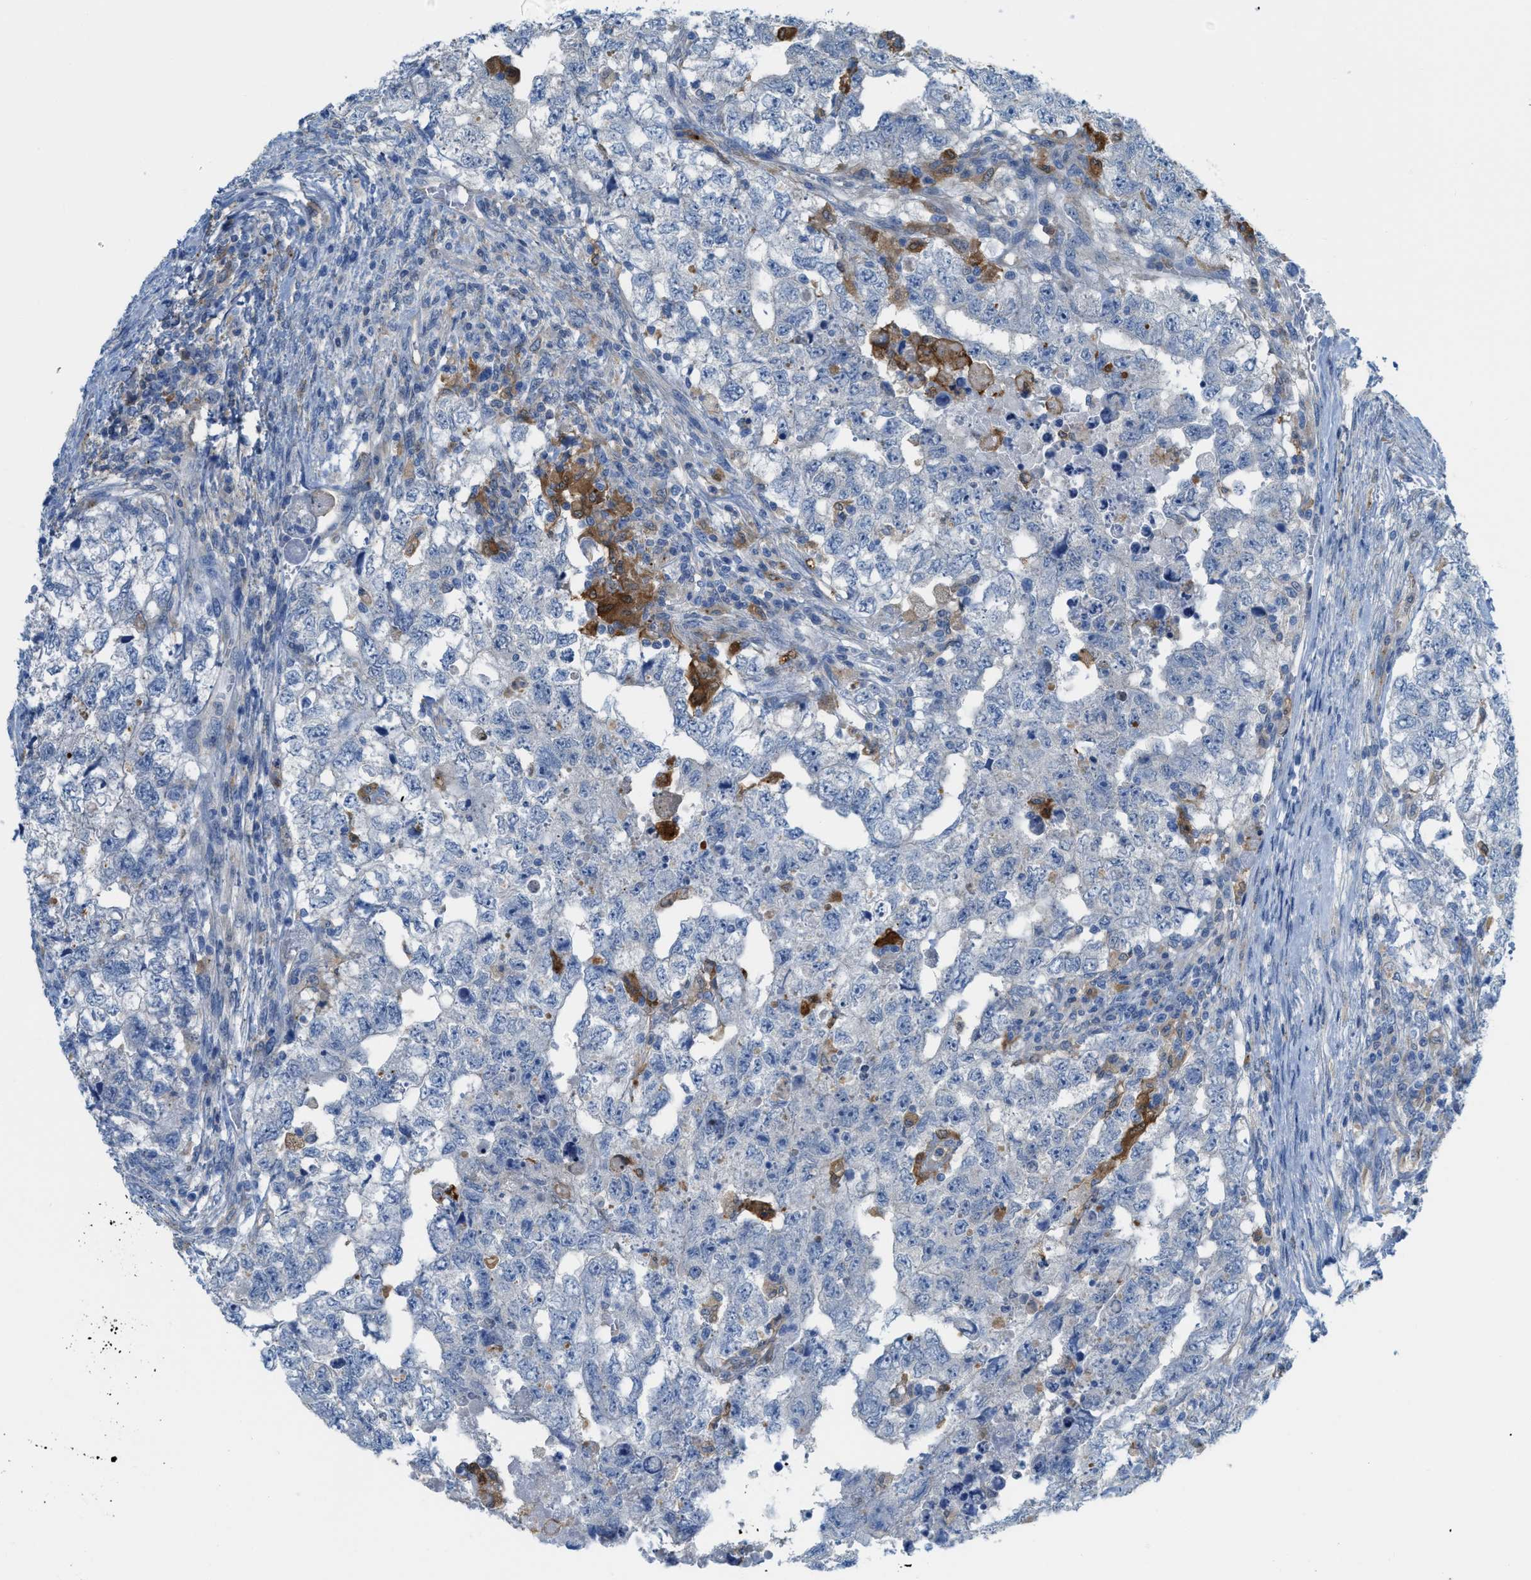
{"staining": {"intensity": "negative", "quantity": "none", "location": "none"}, "tissue": "testis cancer", "cell_type": "Tumor cells", "image_type": "cancer", "snomed": [{"axis": "morphology", "description": "Carcinoma, Embryonal, NOS"}, {"axis": "topography", "description": "Testis"}], "caption": "Tumor cells show no significant positivity in testis embryonal carcinoma.", "gene": "CSTB", "patient": {"sex": "male", "age": 36}}